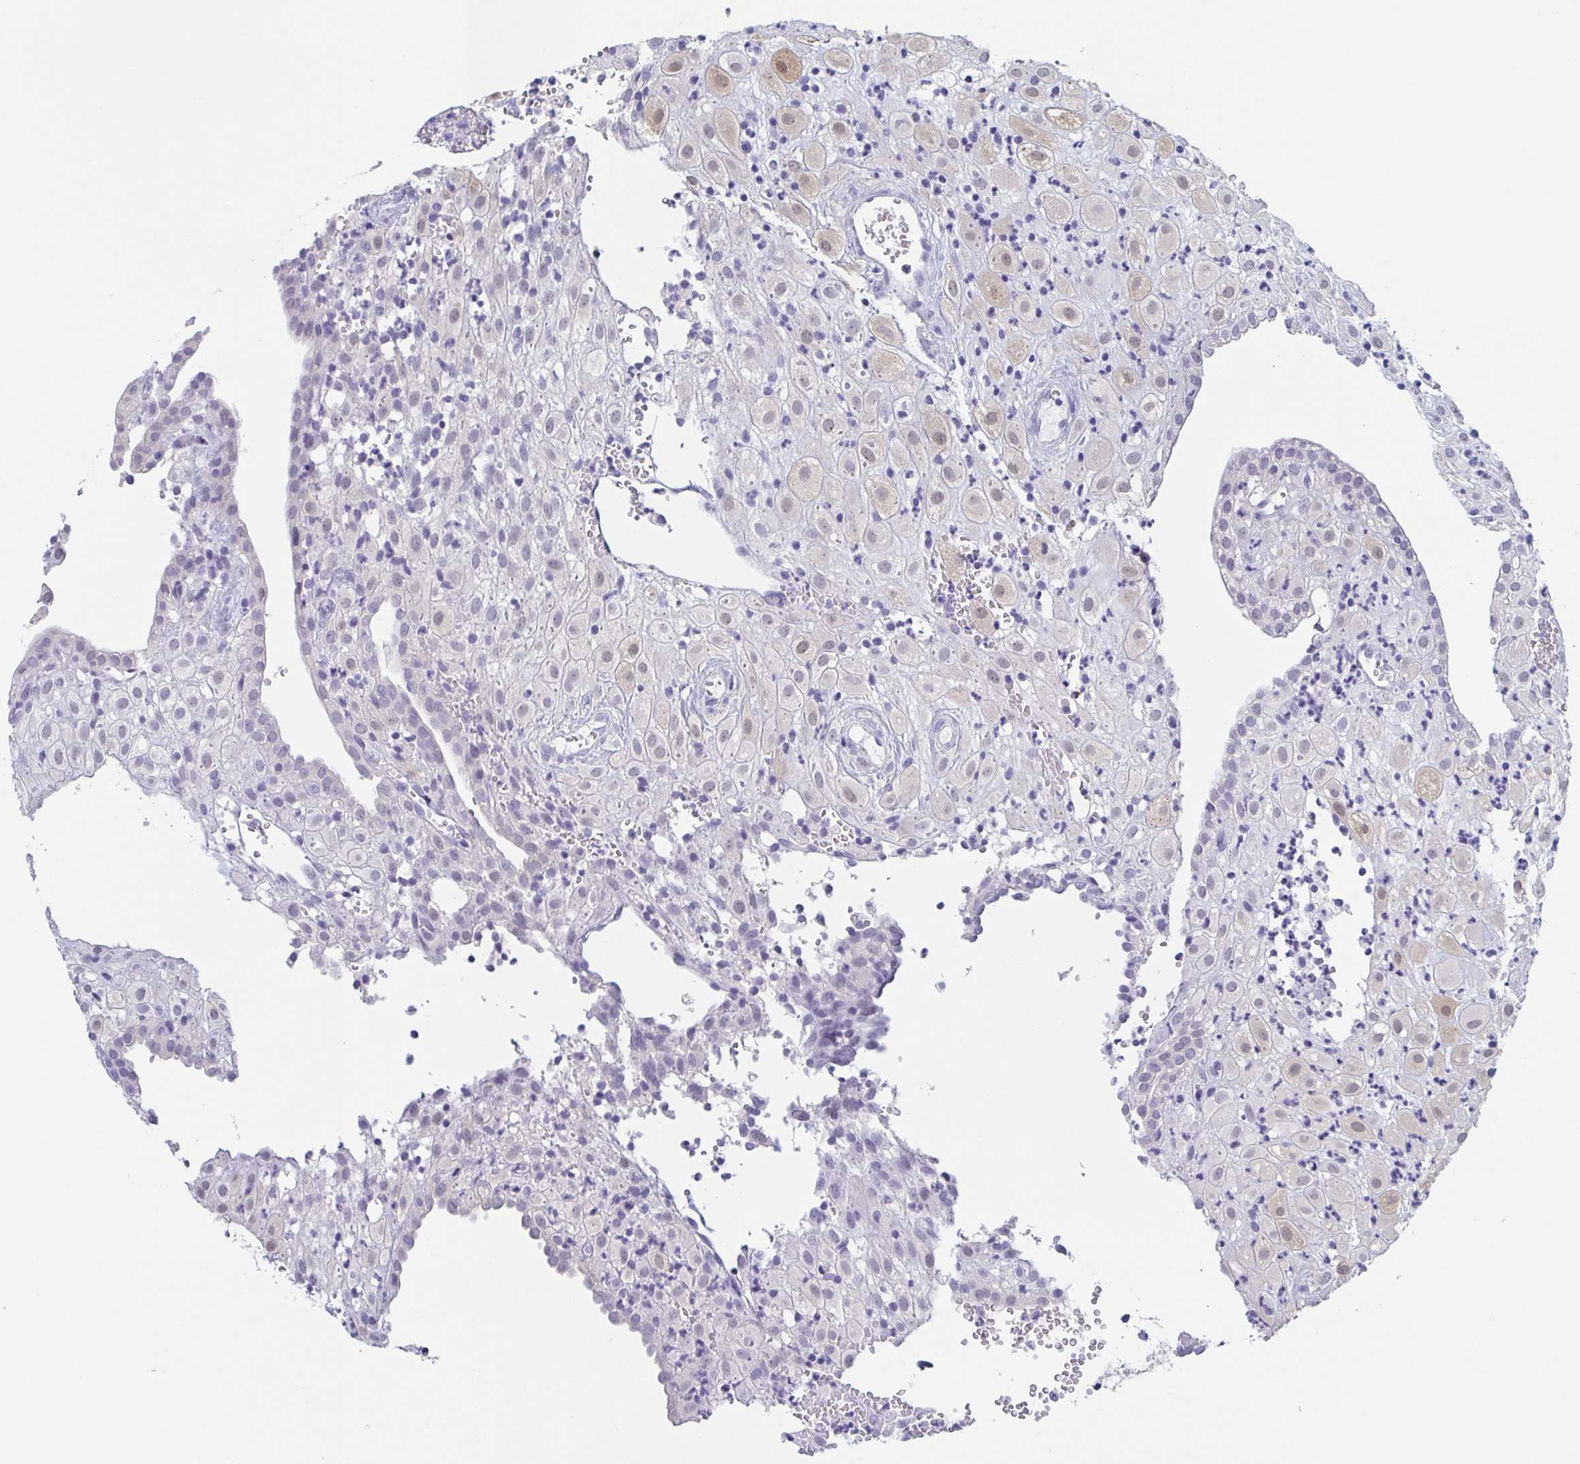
{"staining": {"intensity": "weak", "quantity": "<25%", "location": "cytoplasmic/membranous,nuclear"}, "tissue": "placenta", "cell_type": "Decidual cells", "image_type": "normal", "snomed": [{"axis": "morphology", "description": "Normal tissue, NOS"}, {"axis": "topography", "description": "Placenta"}], "caption": "This is an immunohistochemistry (IHC) micrograph of normal placenta. There is no staining in decidual cells.", "gene": "REG4", "patient": {"sex": "female", "age": 24}}